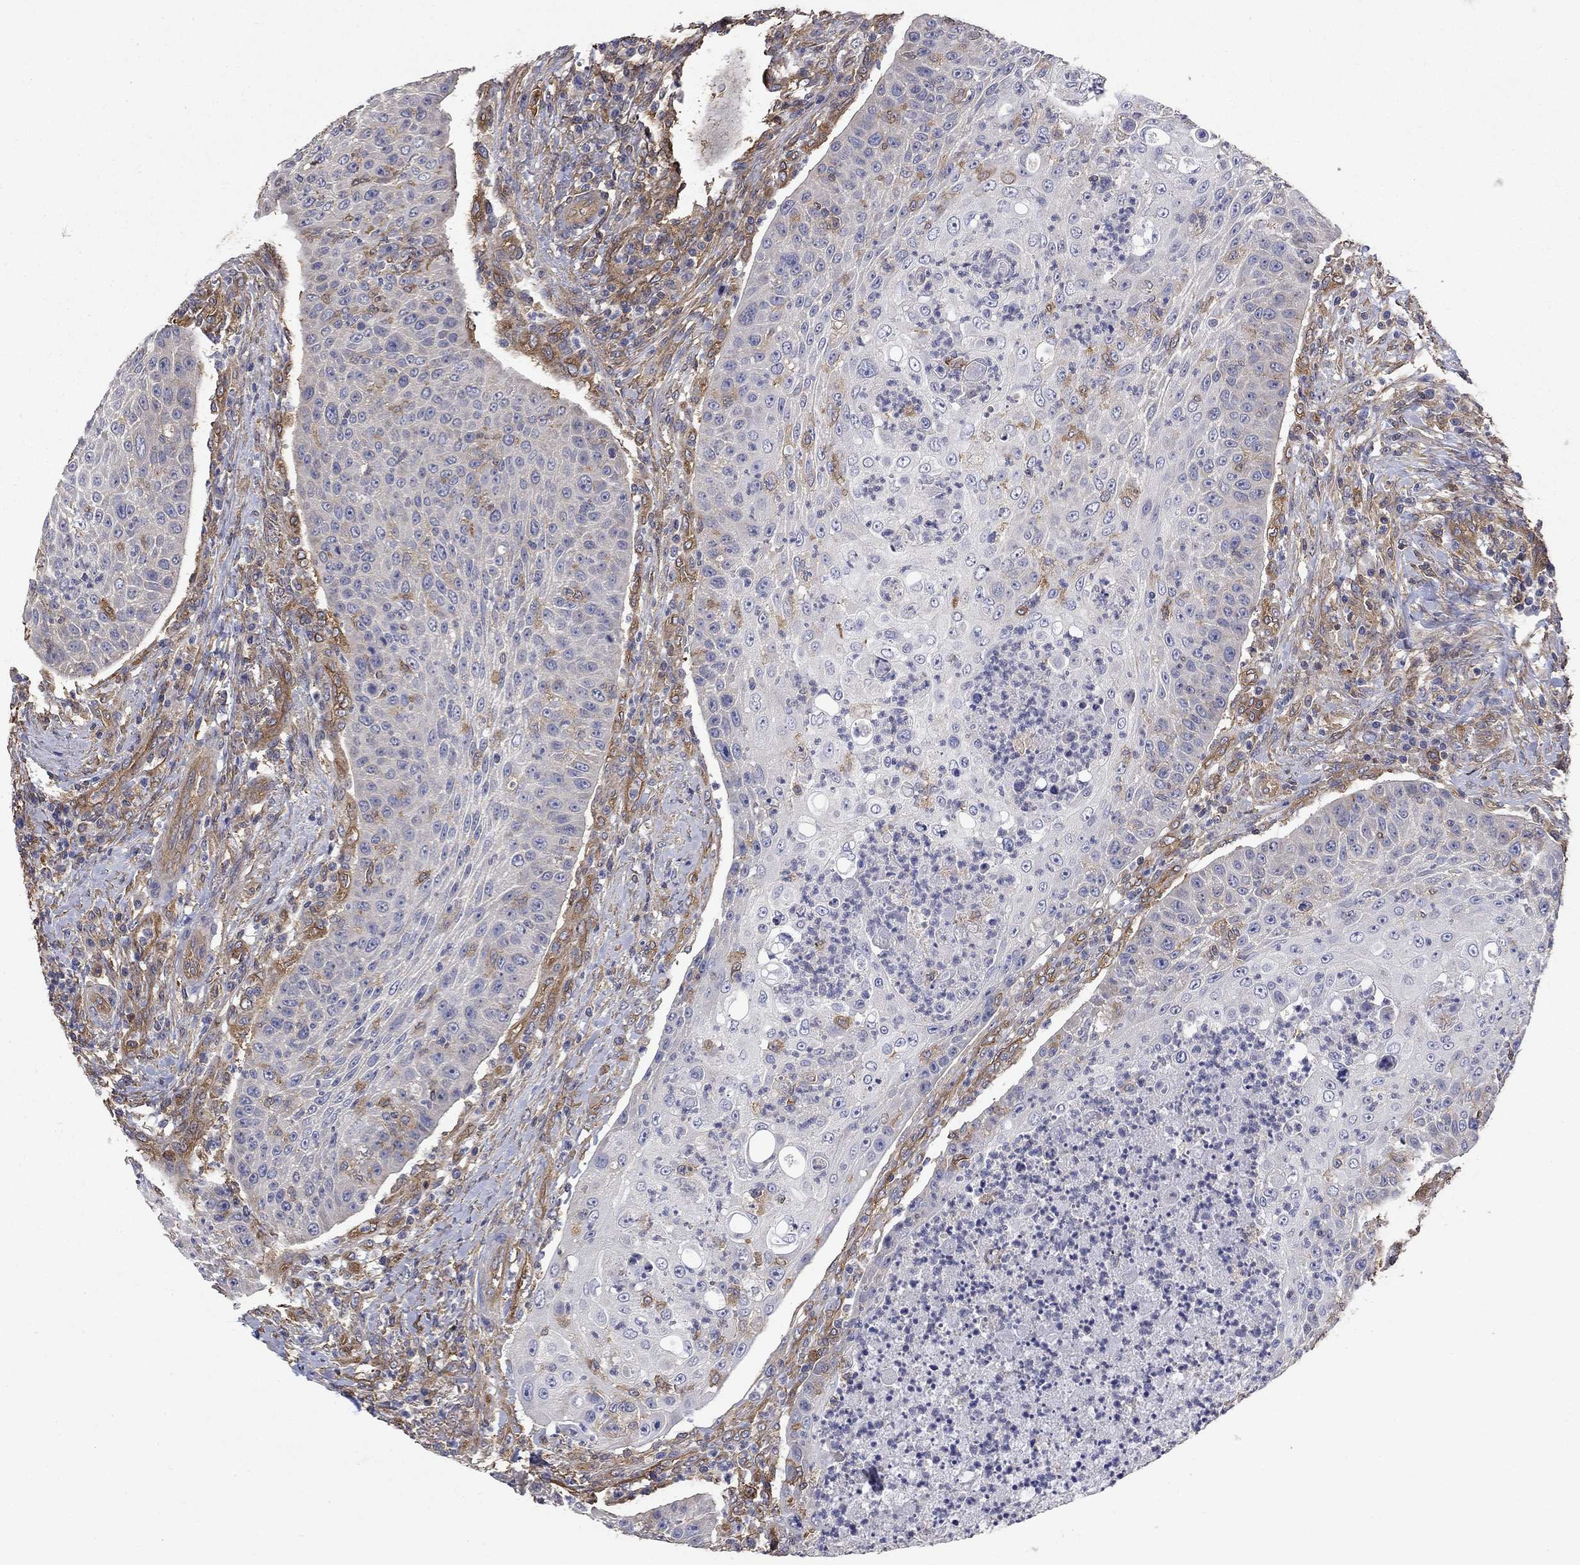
{"staining": {"intensity": "moderate", "quantity": "<25%", "location": "cytoplasmic/membranous"}, "tissue": "head and neck cancer", "cell_type": "Tumor cells", "image_type": "cancer", "snomed": [{"axis": "morphology", "description": "Squamous cell carcinoma, NOS"}, {"axis": "topography", "description": "Head-Neck"}], "caption": "This histopathology image demonstrates IHC staining of head and neck squamous cell carcinoma, with low moderate cytoplasmic/membranous positivity in about <25% of tumor cells.", "gene": "DPYSL2", "patient": {"sex": "male", "age": 69}}